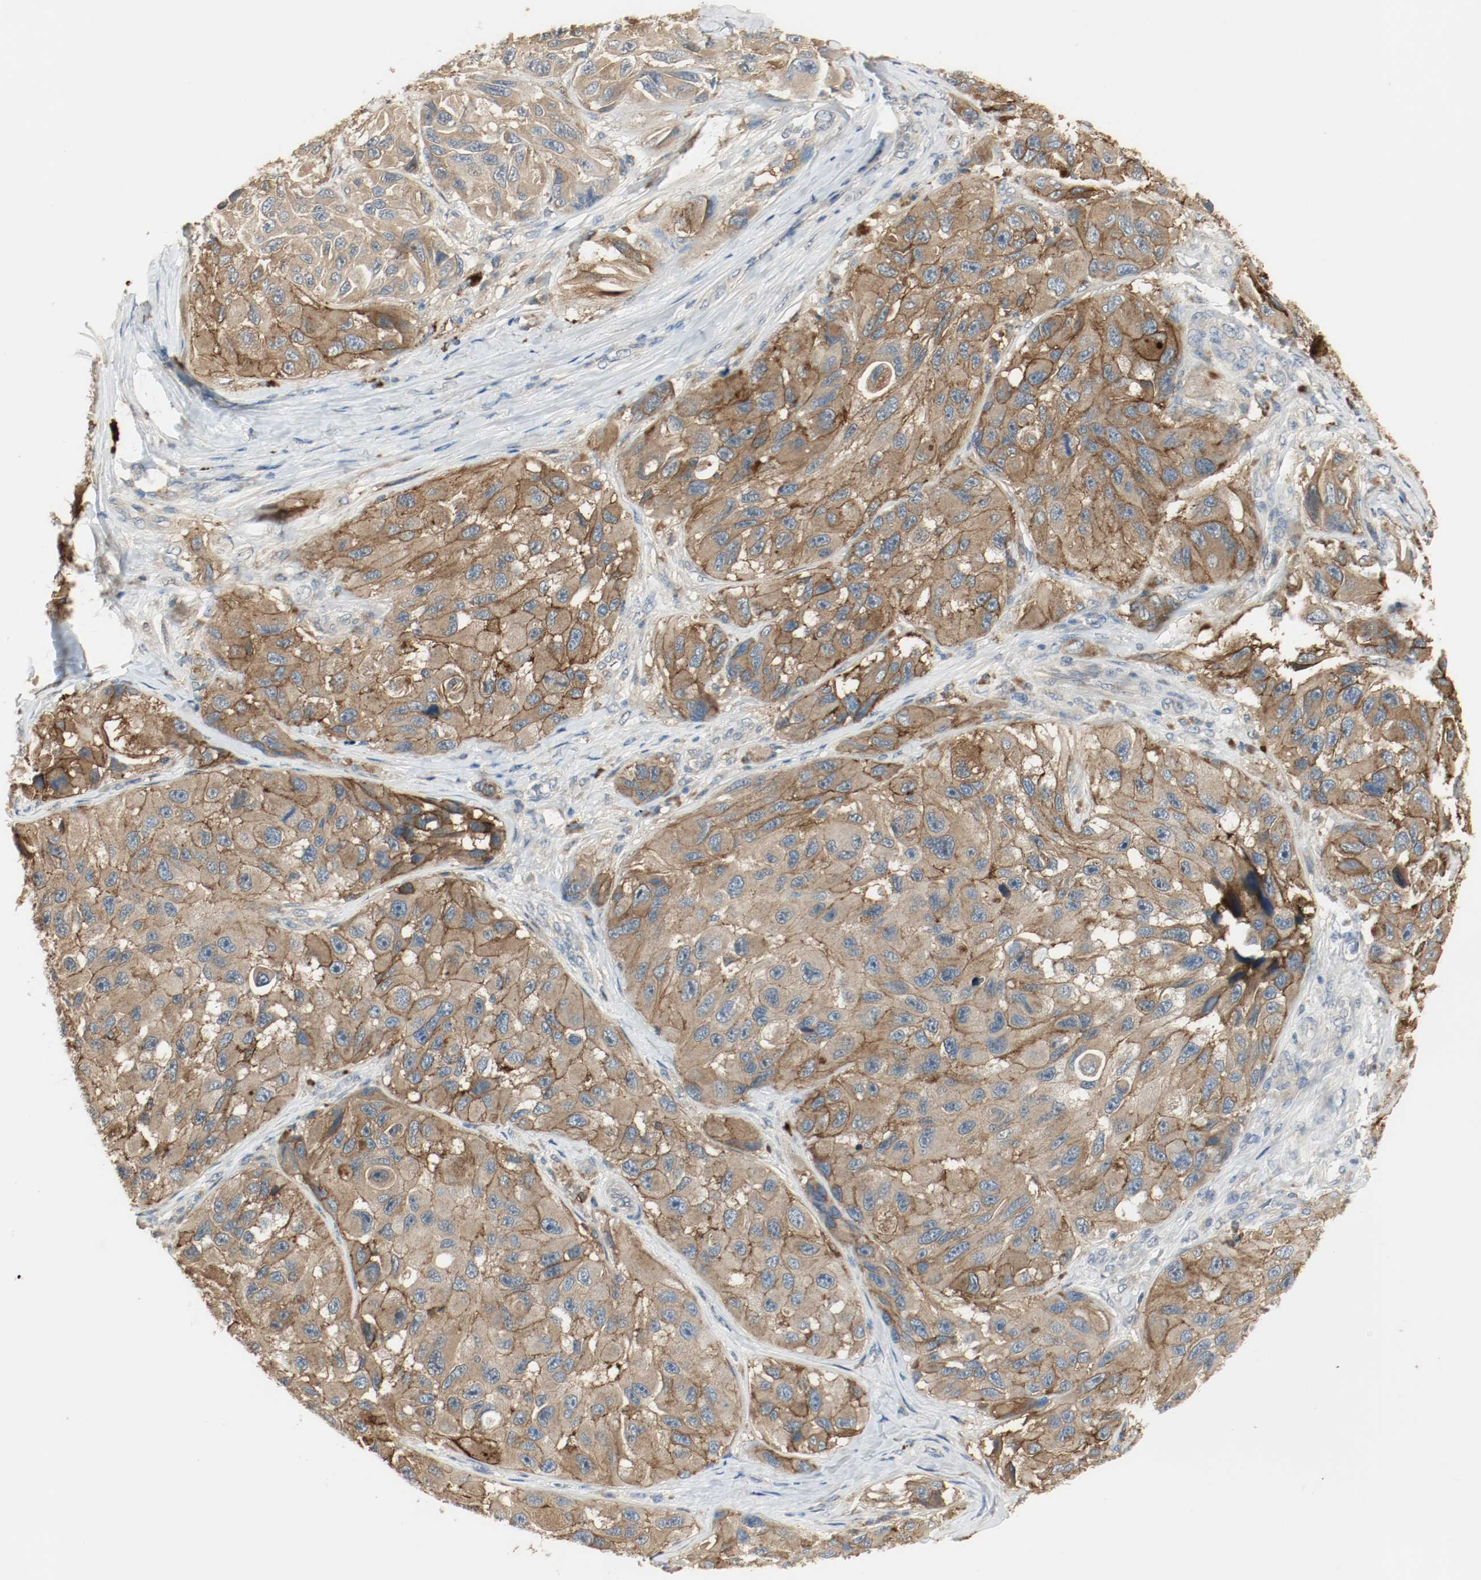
{"staining": {"intensity": "strong", "quantity": ">75%", "location": "cytoplasmic/membranous"}, "tissue": "melanoma", "cell_type": "Tumor cells", "image_type": "cancer", "snomed": [{"axis": "morphology", "description": "Malignant melanoma, NOS"}, {"axis": "topography", "description": "Skin"}], "caption": "DAB immunohistochemical staining of melanoma displays strong cytoplasmic/membranous protein expression in approximately >75% of tumor cells. (brown staining indicates protein expression, while blue staining denotes nuclei).", "gene": "MELTF", "patient": {"sex": "female", "age": 73}}